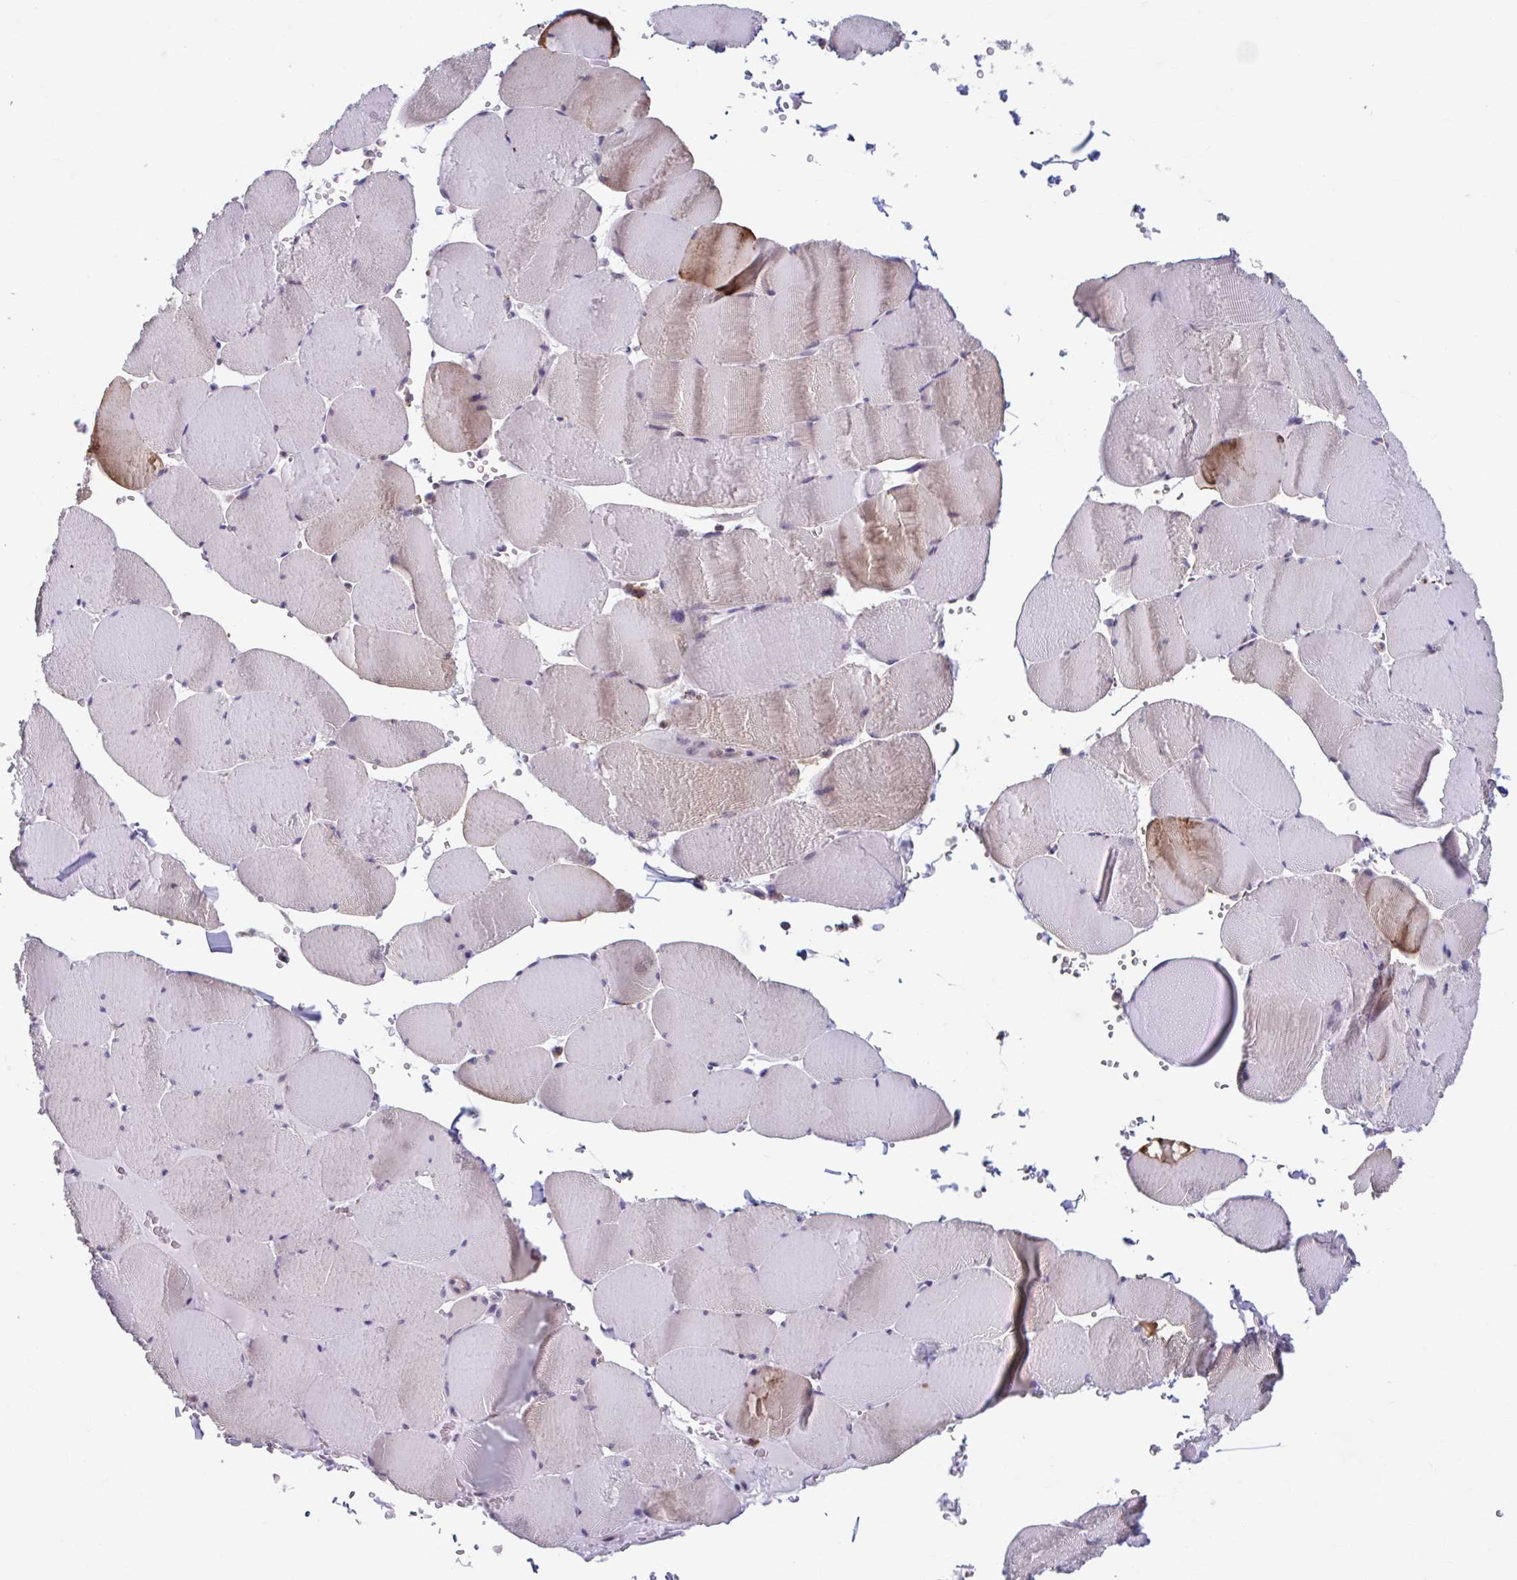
{"staining": {"intensity": "weak", "quantity": "<25%", "location": "cytoplasmic/membranous"}, "tissue": "skeletal muscle", "cell_type": "Myocytes", "image_type": "normal", "snomed": [{"axis": "morphology", "description": "Normal tissue, NOS"}, {"axis": "topography", "description": "Skeletal muscle"}, {"axis": "topography", "description": "Head-Neck"}], "caption": "This is an IHC histopathology image of benign human skeletal muscle. There is no expression in myocytes.", "gene": "ADAT3", "patient": {"sex": "male", "age": 66}}